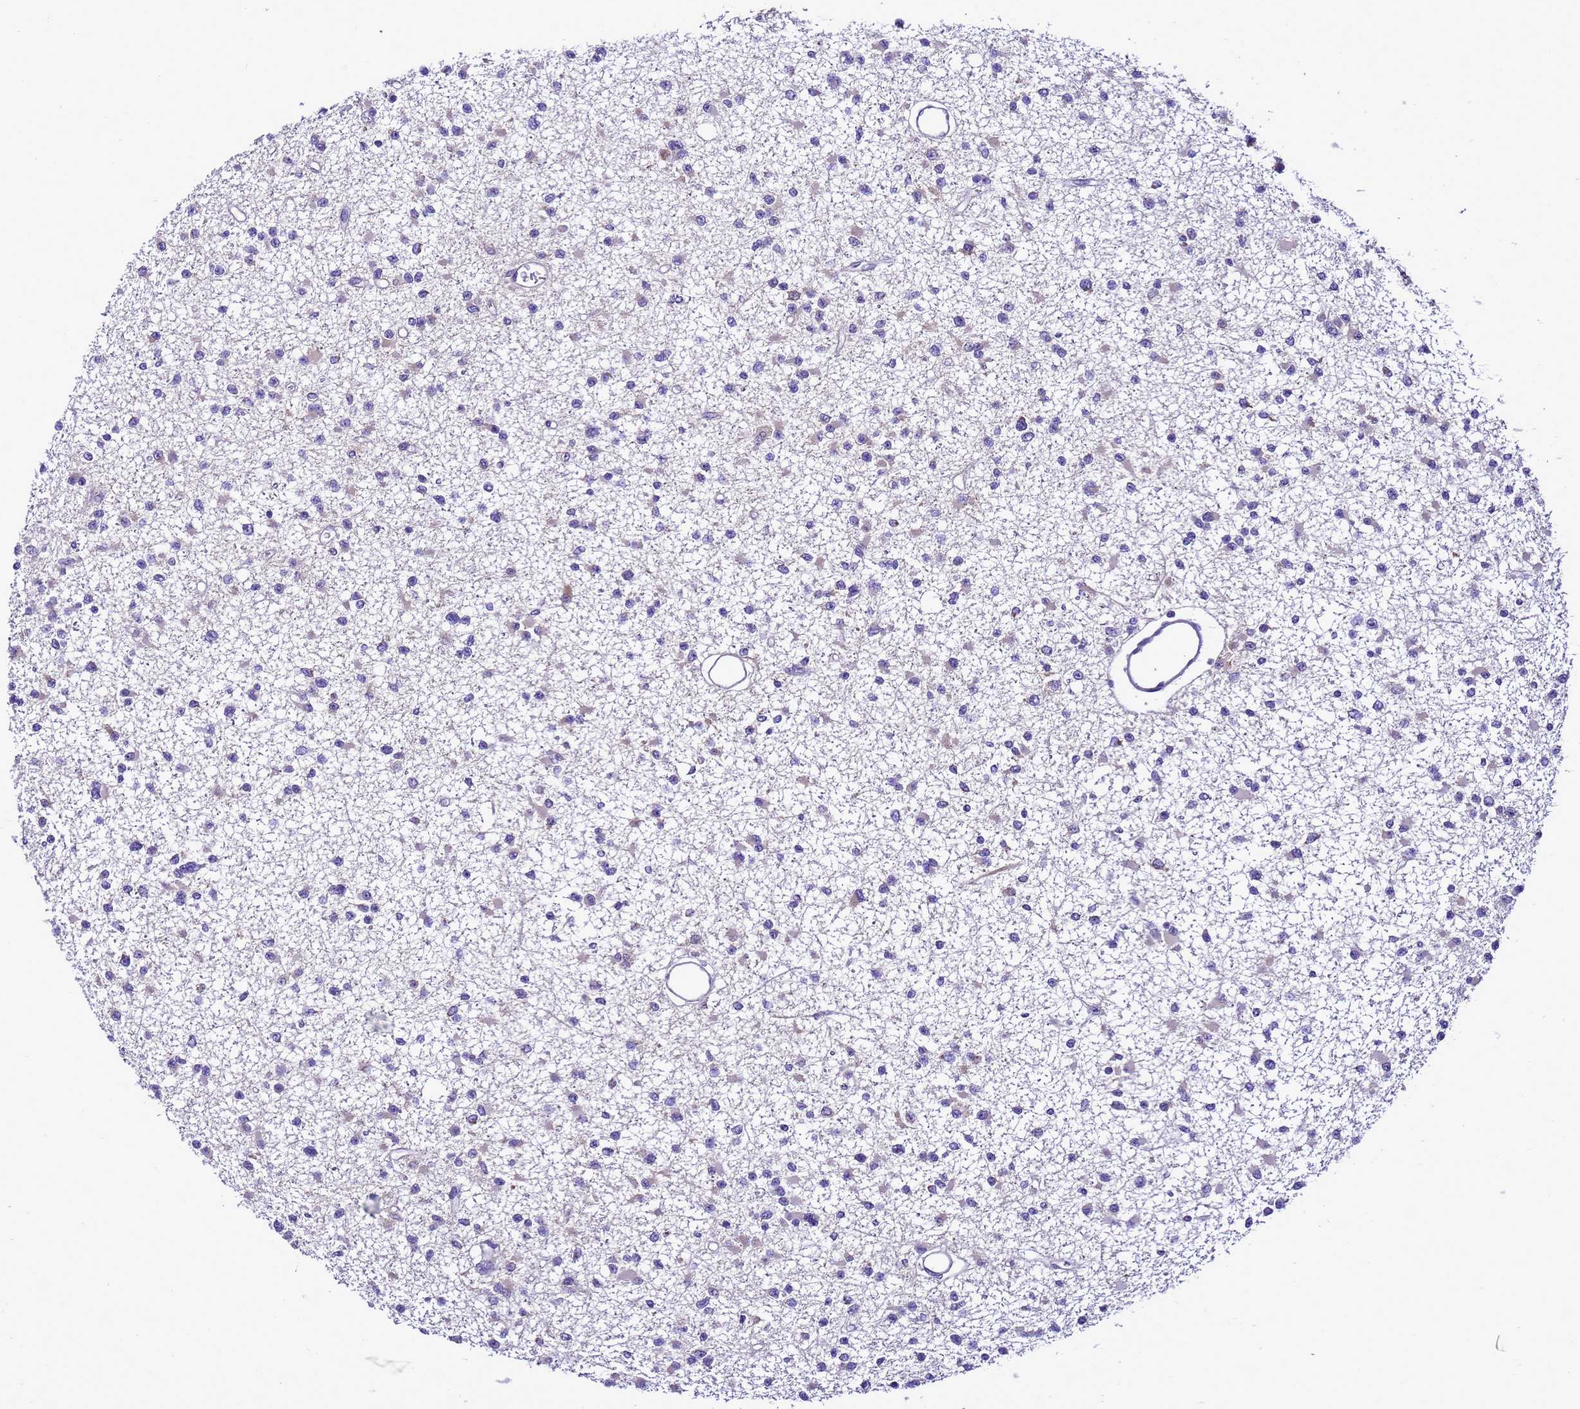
{"staining": {"intensity": "negative", "quantity": "none", "location": "none"}, "tissue": "glioma", "cell_type": "Tumor cells", "image_type": "cancer", "snomed": [{"axis": "morphology", "description": "Glioma, malignant, Low grade"}, {"axis": "topography", "description": "Brain"}], "caption": "An immunohistochemistry (IHC) histopathology image of malignant low-grade glioma is shown. There is no staining in tumor cells of malignant low-grade glioma.", "gene": "DPH6", "patient": {"sex": "female", "age": 22}}